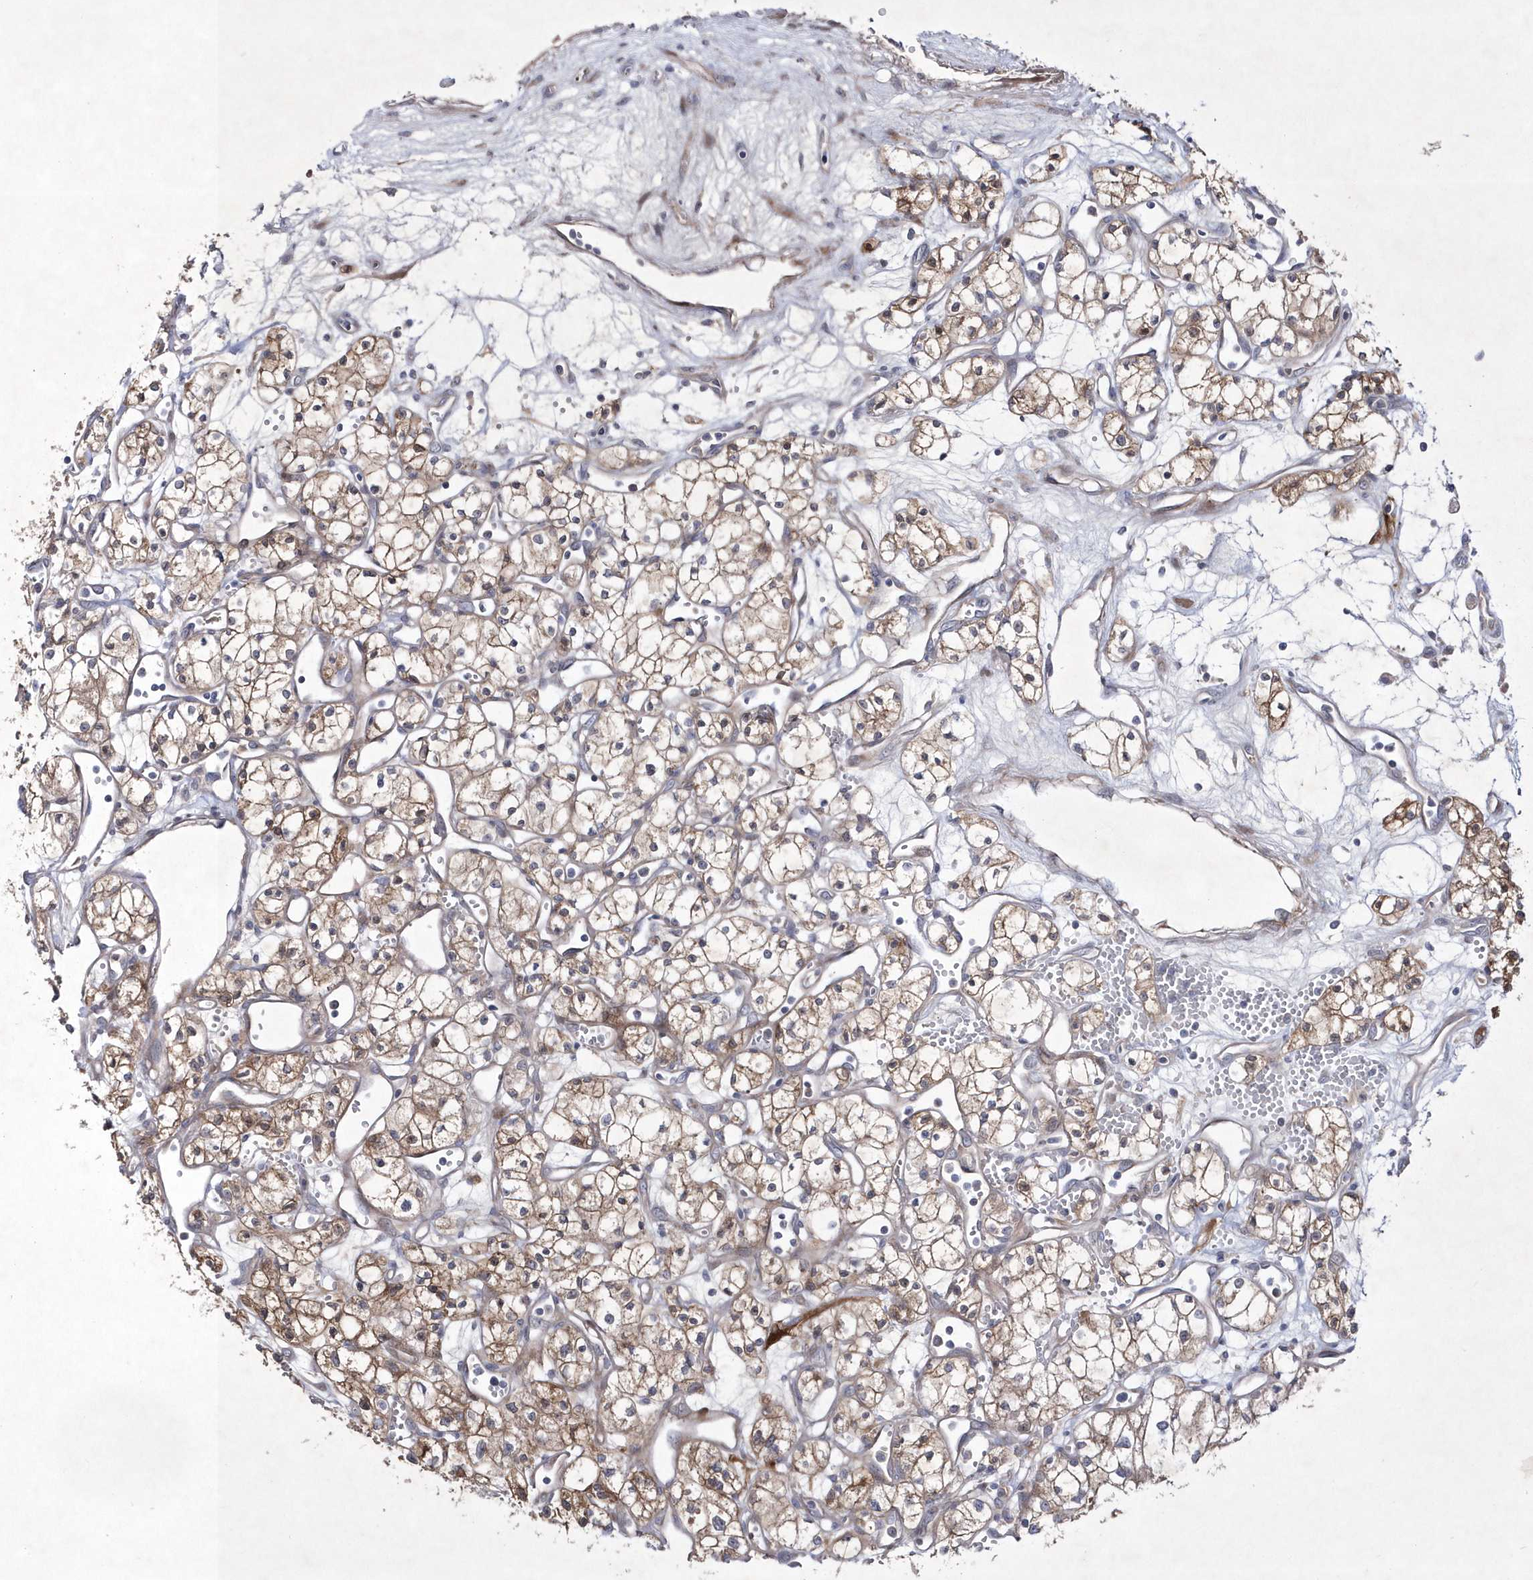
{"staining": {"intensity": "moderate", "quantity": ">75%", "location": "cytoplasmic/membranous"}, "tissue": "renal cancer", "cell_type": "Tumor cells", "image_type": "cancer", "snomed": [{"axis": "morphology", "description": "Adenocarcinoma, NOS"}, {"axis": "topography", "description": "Kidney"}], "caption": "The immunohistochemical stain highlights moderate cytoplasmic/membranous positivity in tumor cells of renal cancer (adenocarcinoma) tissue. (Stains: DAB (3,3'-diaminobenzidine) in brown, nuclei in blue, Microscopy: brightfield microscopy at high magnification).", "gene": "DSPP", "patient": {"sex": "male", "age": 59}}